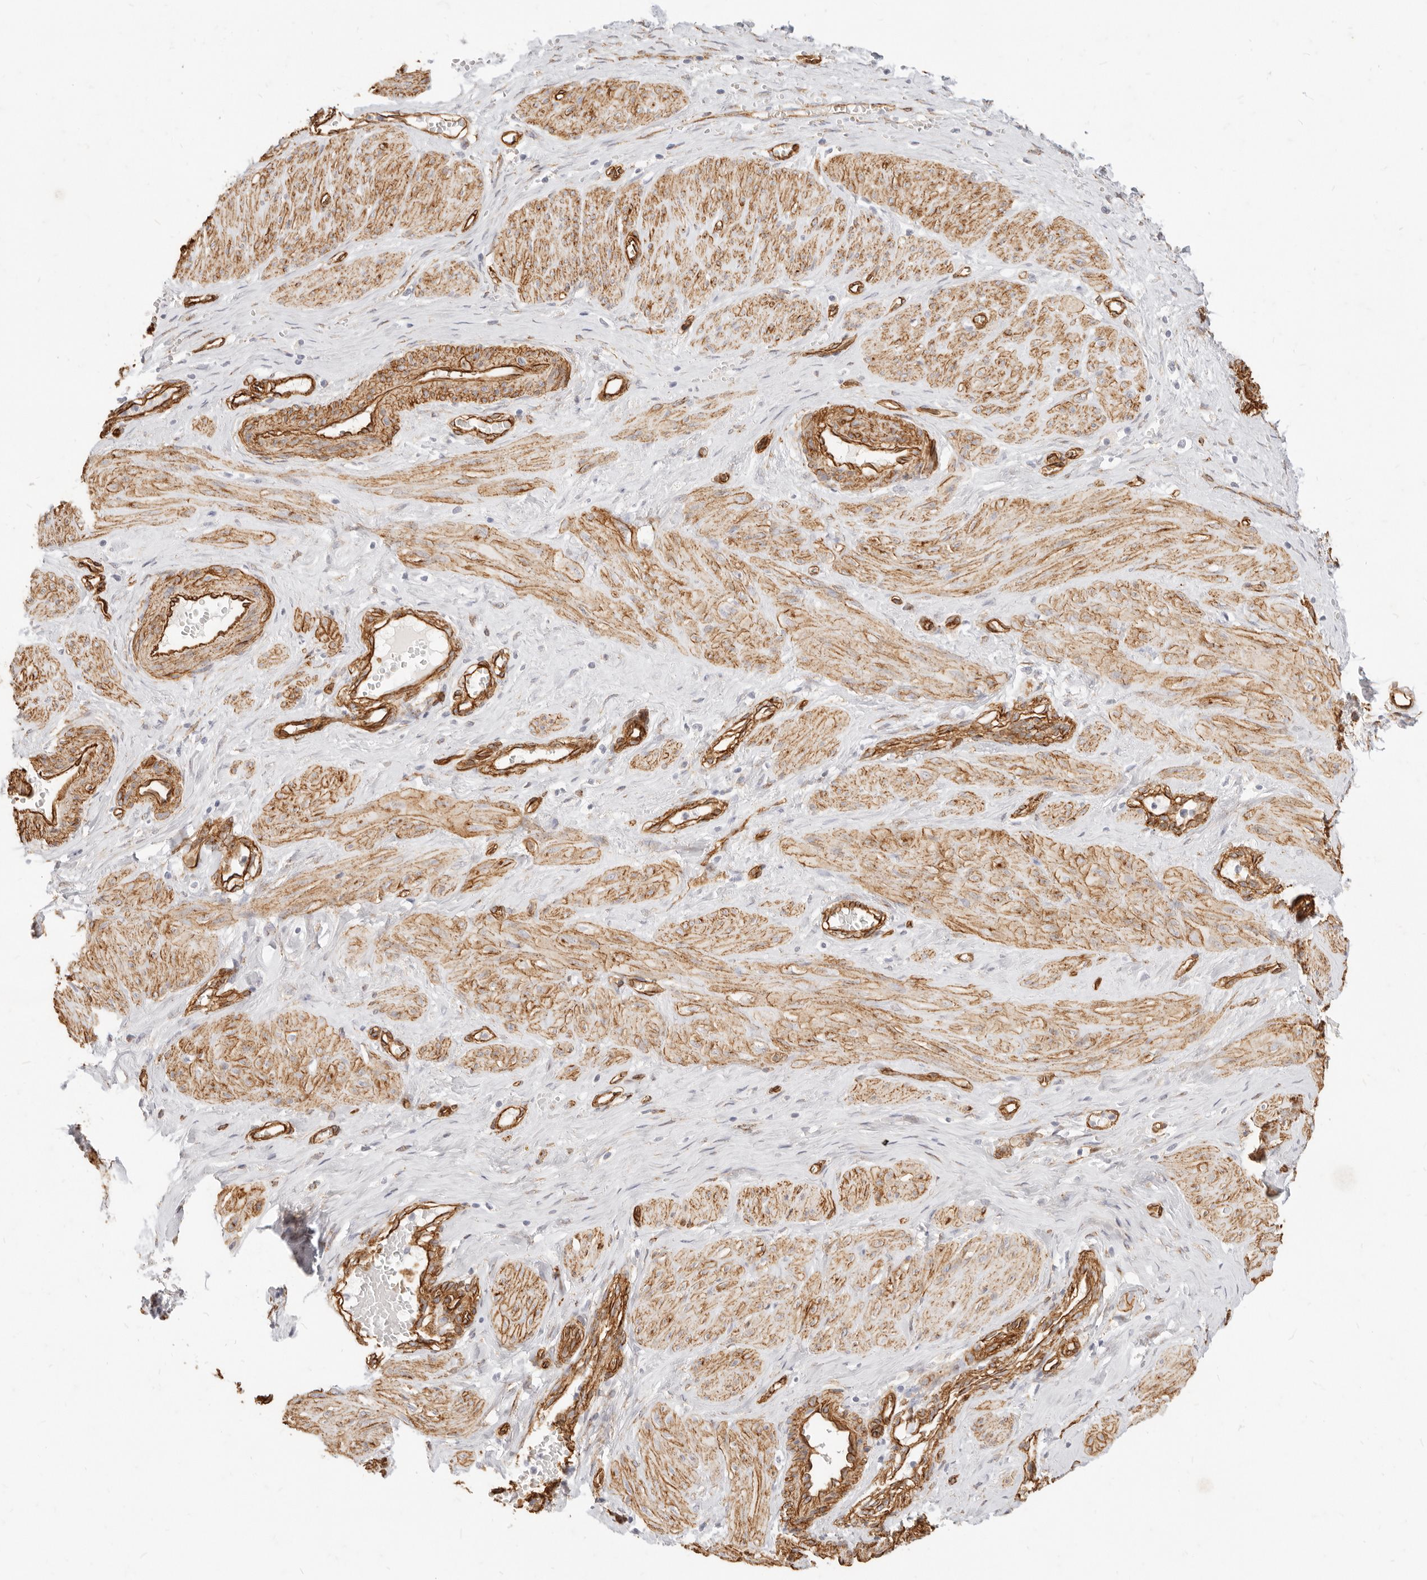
{"staining": {"intensity": "moderate", "quantity": ">75%", "location": "cytoplasmic/membranous"}, "tissue": "smooth muscle", "cell_type": "Smooth muscle cells", "image_type": "normal", "snomed": [{"axis": "morphology", "description": "Normal tissue, NOS"}, {"axis": "topography", "description": "Endometrium"}], "caption": "Protein analysis of normal smooth muscle demonstrates moderate cytoplasmic/membranous expression in about >75% of smooth muscle cells.", "gene": "NUS1", "patient": {"sex": "female", "age": 33}}